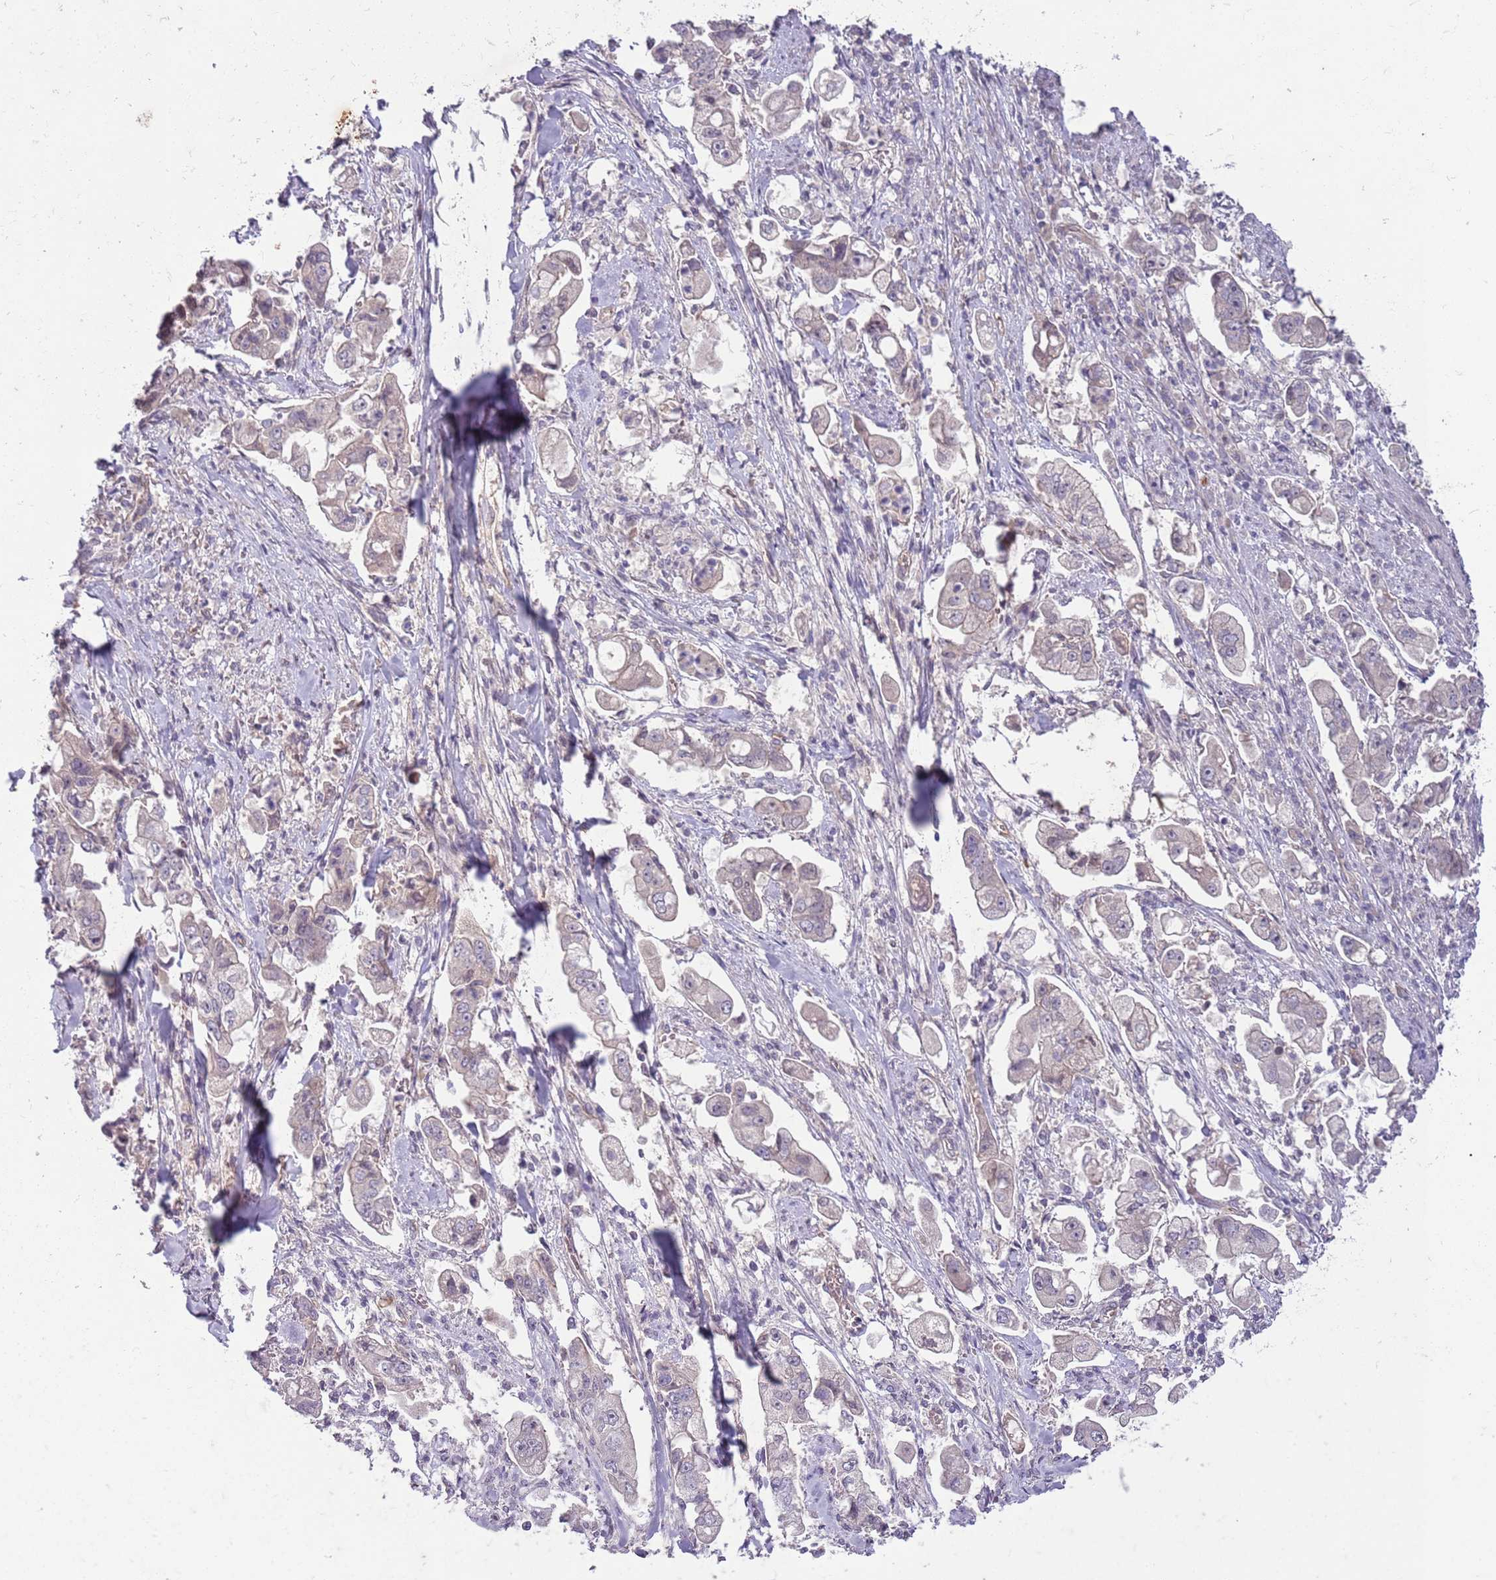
{"staining": {"intensity": "negative", "quantity": "none", "location": "none"}, "tissue": "stomach cancer", "cell_type": "Tumor cells", "image_type": "cancer", "snomed": [{"axis": "morphology", "description": "Adenocarcinoma, NOS"}, {"axis": "topography", "description": "Stomach"}], "caption": "High magnification brightfield microscopy of stomach cancer stained with DAB (3,3'-diaminobenzidine) (brown) and counterstained with hematoxylin (blue): tumor cells show no significant positivity.", "gene": "SAV1", "patient": {"sex": "male", "age": 62}}